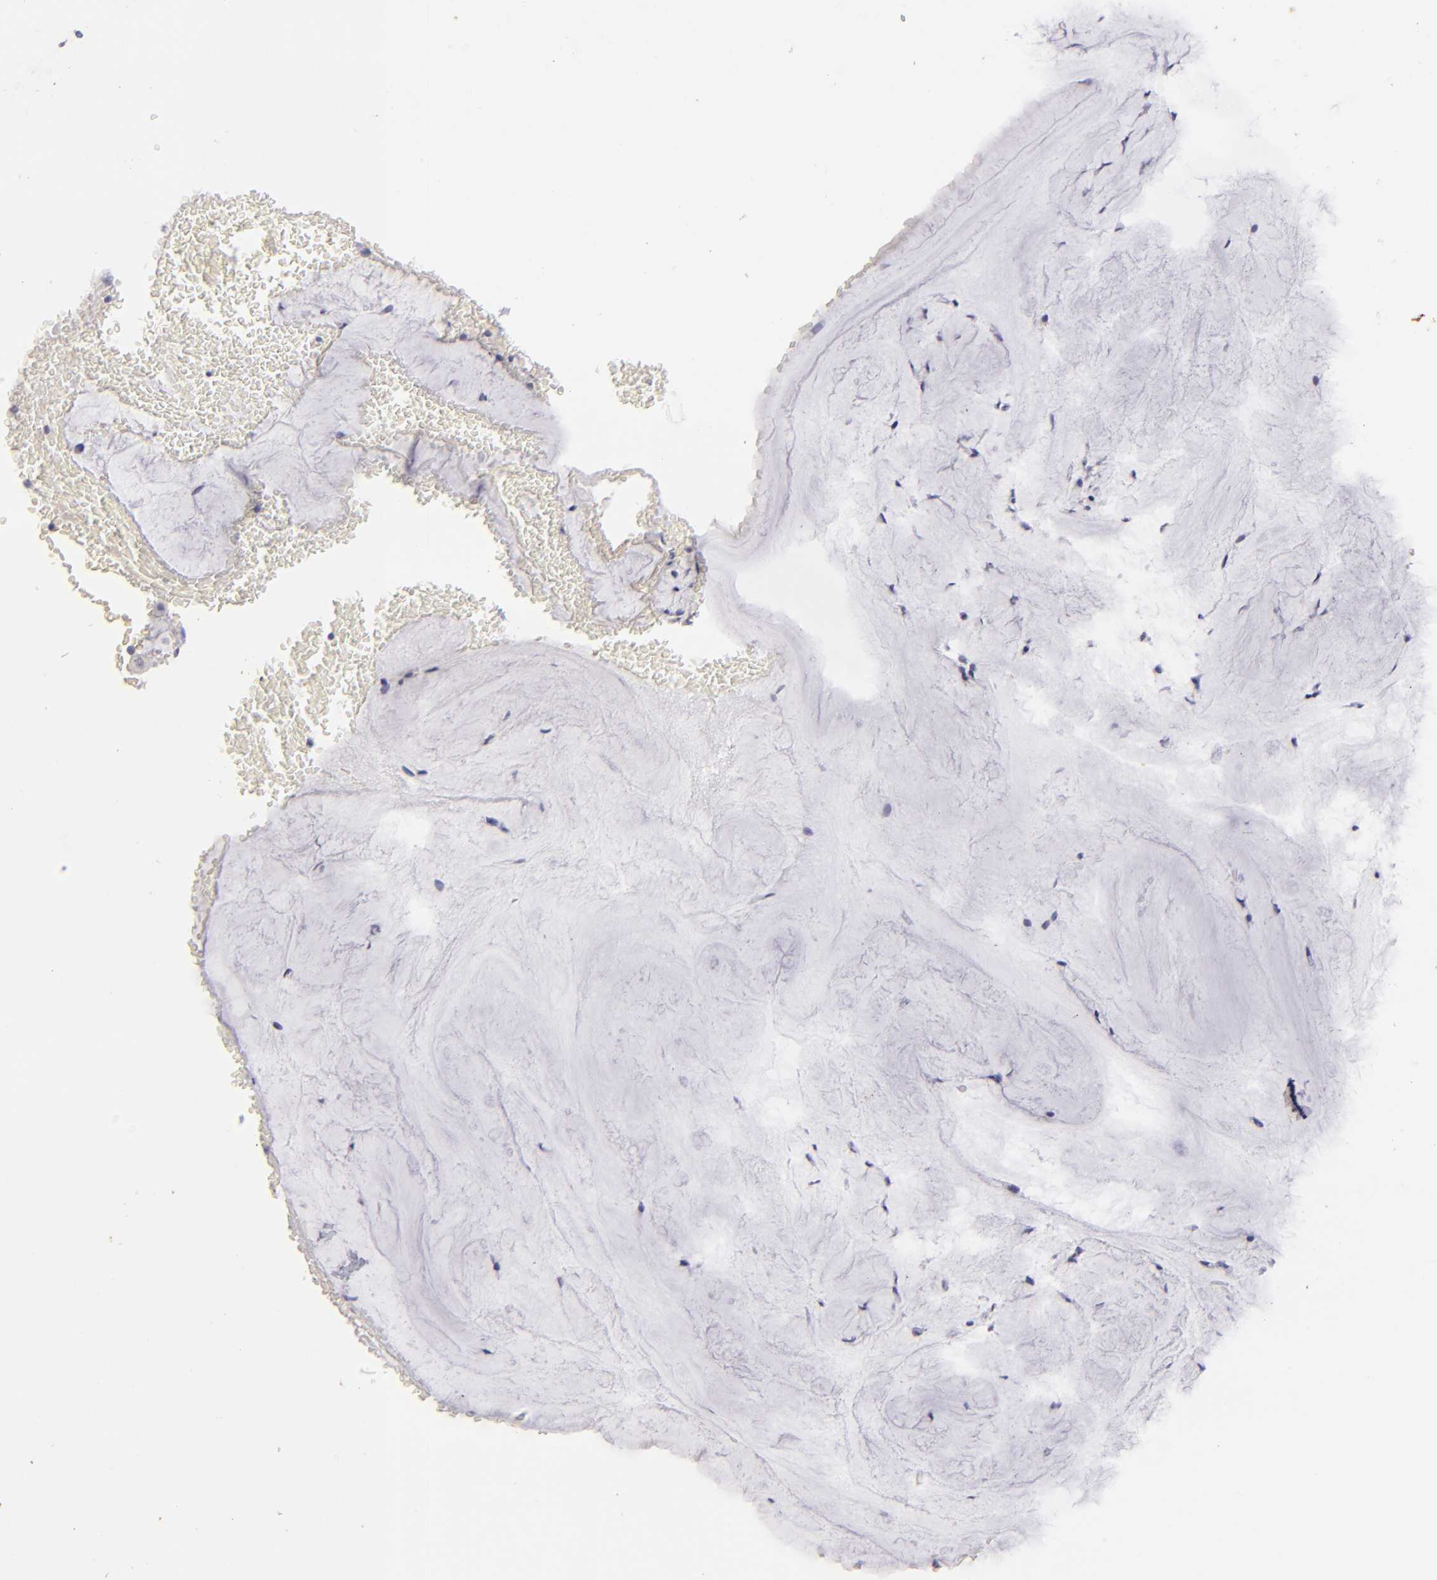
{"staining": {"intensity": "negative", "quantity": "none", "location": "none"}, "tissue": "bronchus", "cell_type": "Respiratory epithelial cells", "image_type": "normal", "snomed": [{"axis": "morphology", "description": "Normal tissue, NOS"}, {"axis": "topography", "description": "Lymph node of abdomen"}, {"axis": "topography", "description": "Lymph node of pelvis"}], "caption": "Respiratory epithelial cells show no significant staining in normal bronchus. (Brightfield microscopy of DAB immunohistochemistry (IHC) at high magnification).", "gene": "KRT1", "patient": {"sex": "female", "age": 65}}